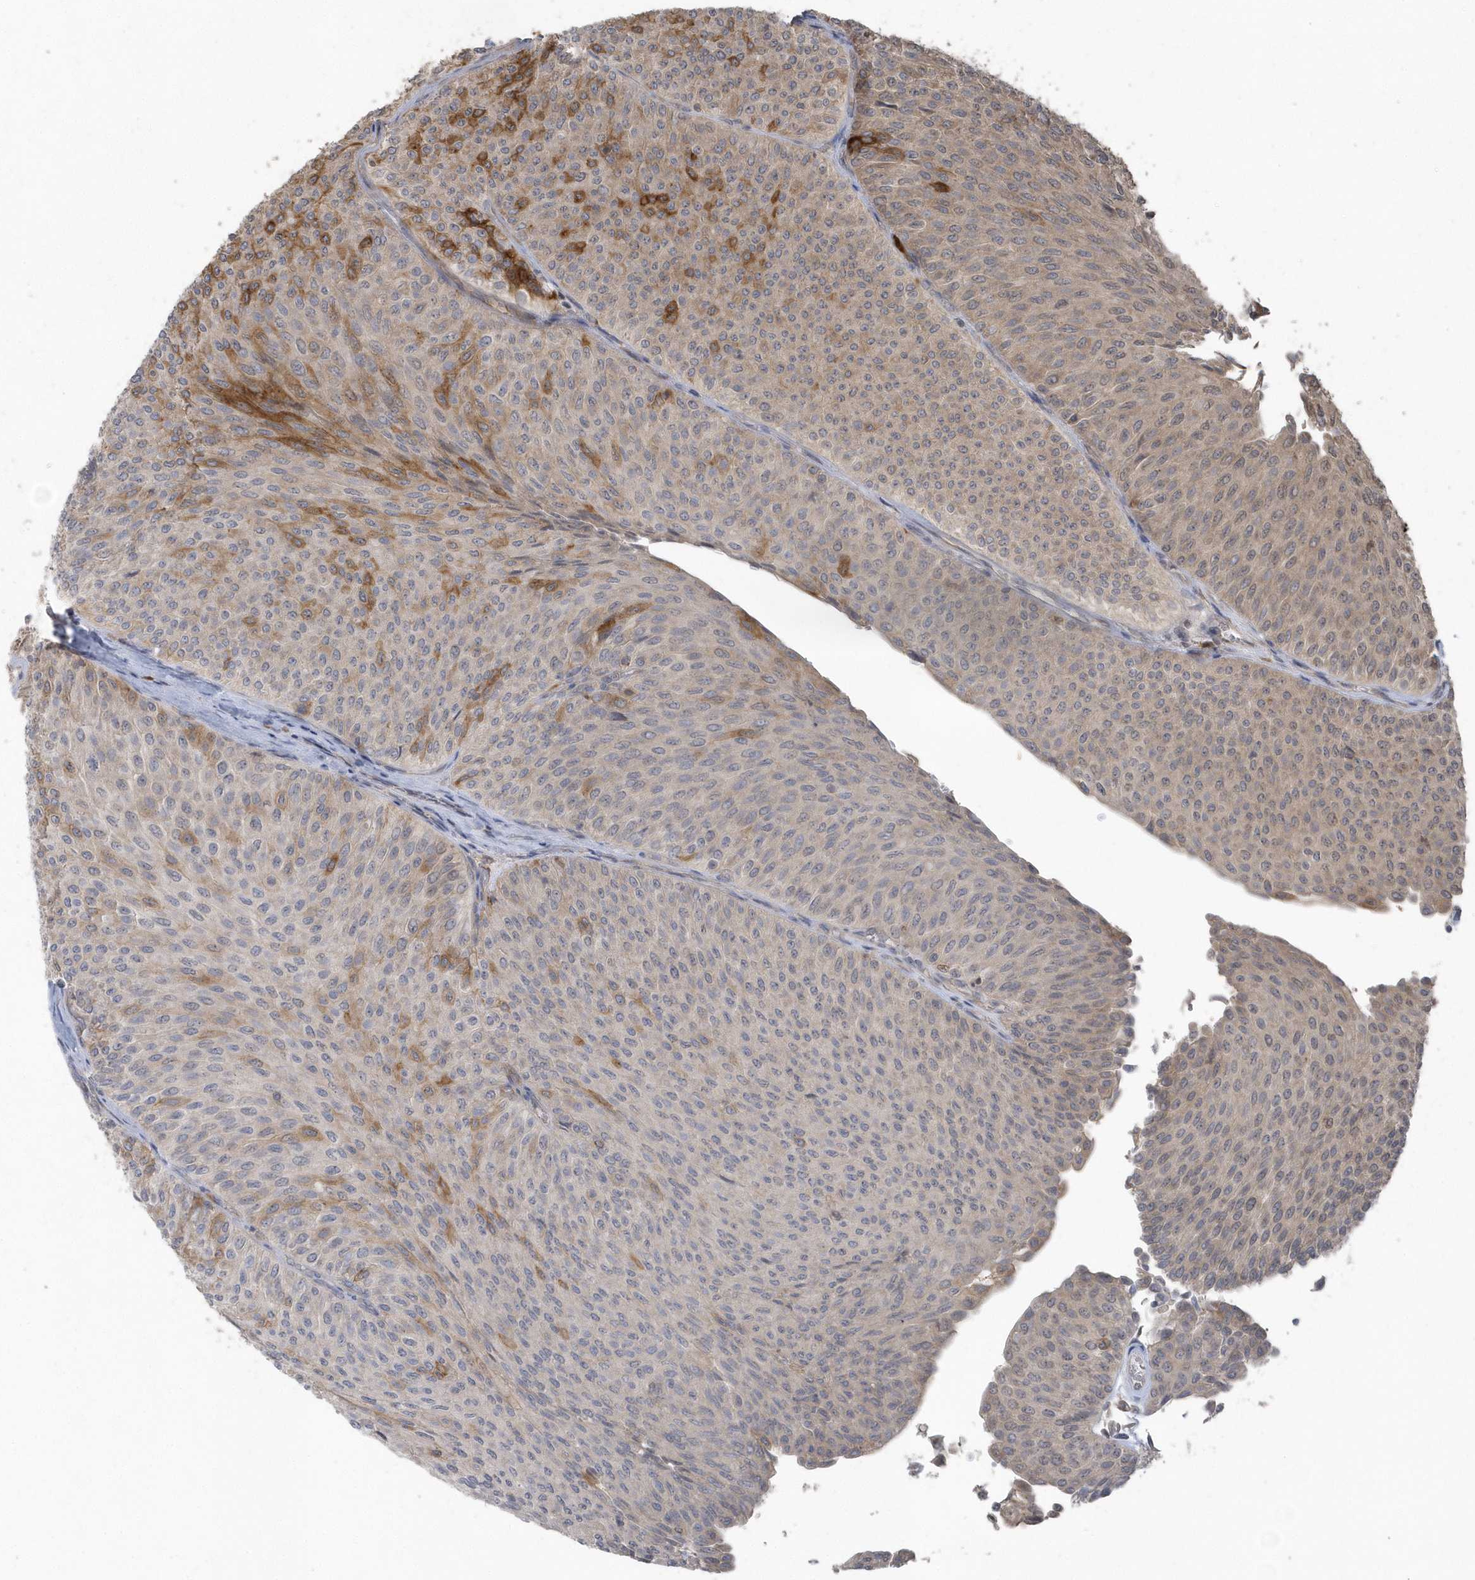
{"staining": {"intensity": "moderate", "quantity": "<25%", "location": "cytoplasmic/membranous"}, "tissue": "urothelial cancer", "cell_type": "Tumor cells", "image_type": "cancer", "snomed": [{"axis": "morphology", "description": "Urothelial carcinoma, Low grade"}, {"axis": "topography", "description": "Urinary bladder"}], "caption": "About <25% of tumor cells in human urothelial cancer show moderate cytoplasmic/membranous protein expression as visualized by brown immunohistochemical staining.", "gene": "HERPUD1", "patient": {"sex": "male", "age": 78}}